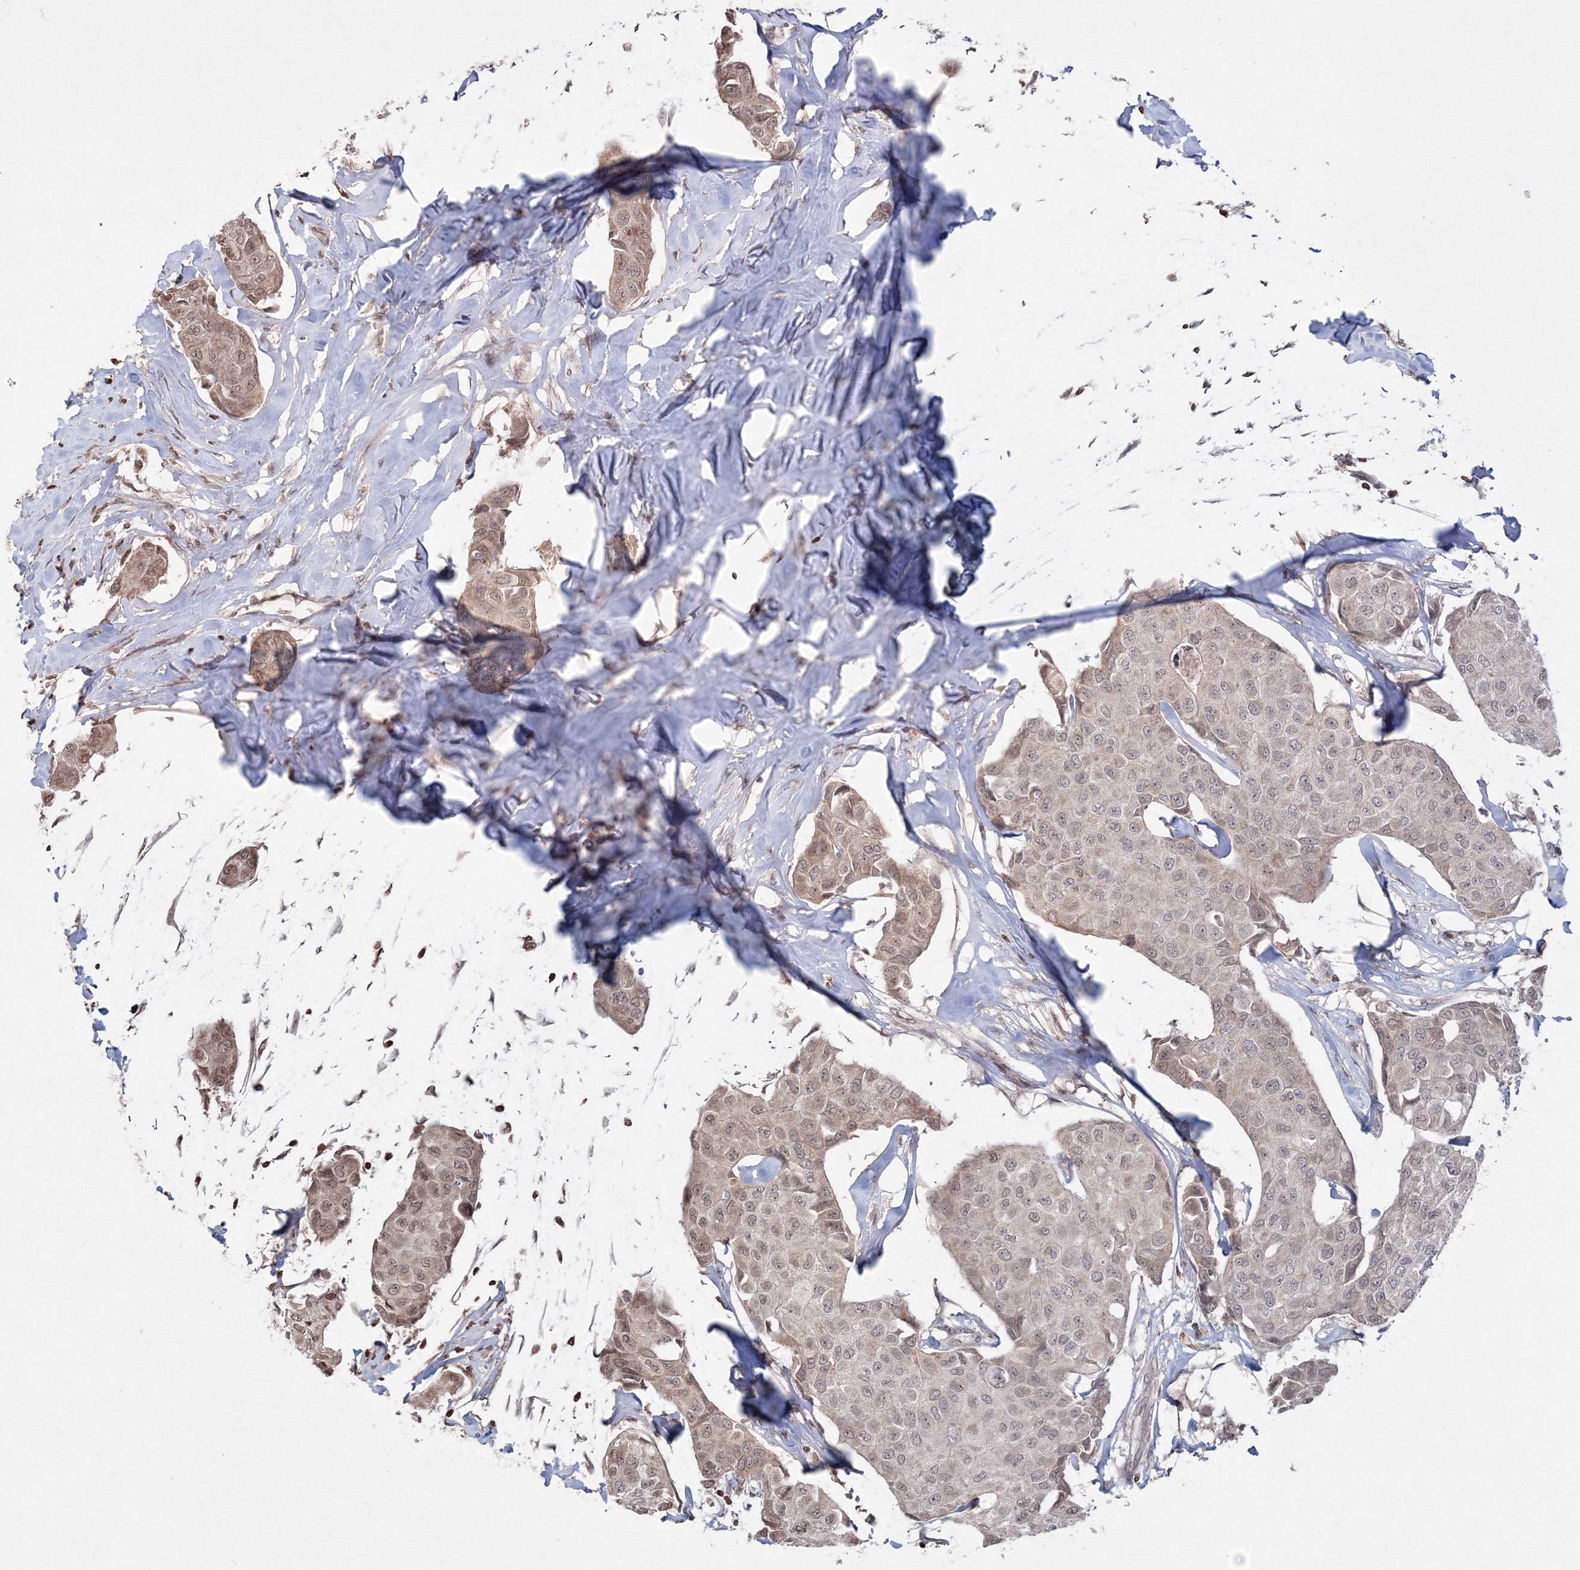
{"staining": {"intensity": "weak", "quantity": "25%-75%", "location": "nuclear"}, "tissue": "breast cancer", "cell_type": "Tumor cells", "image_type": "cancer", "snomed": [{"axis": "morphology", "description": "Duct carcinoma"}, {"axis": "topography", "description": "Breast"}], "caption": "Weak nuclear protein expression is present in approximately 25%-75% of tumor cells in breast cancer.", "gene": "PEX13", "patient": {"sex": "female", "age": 80}}